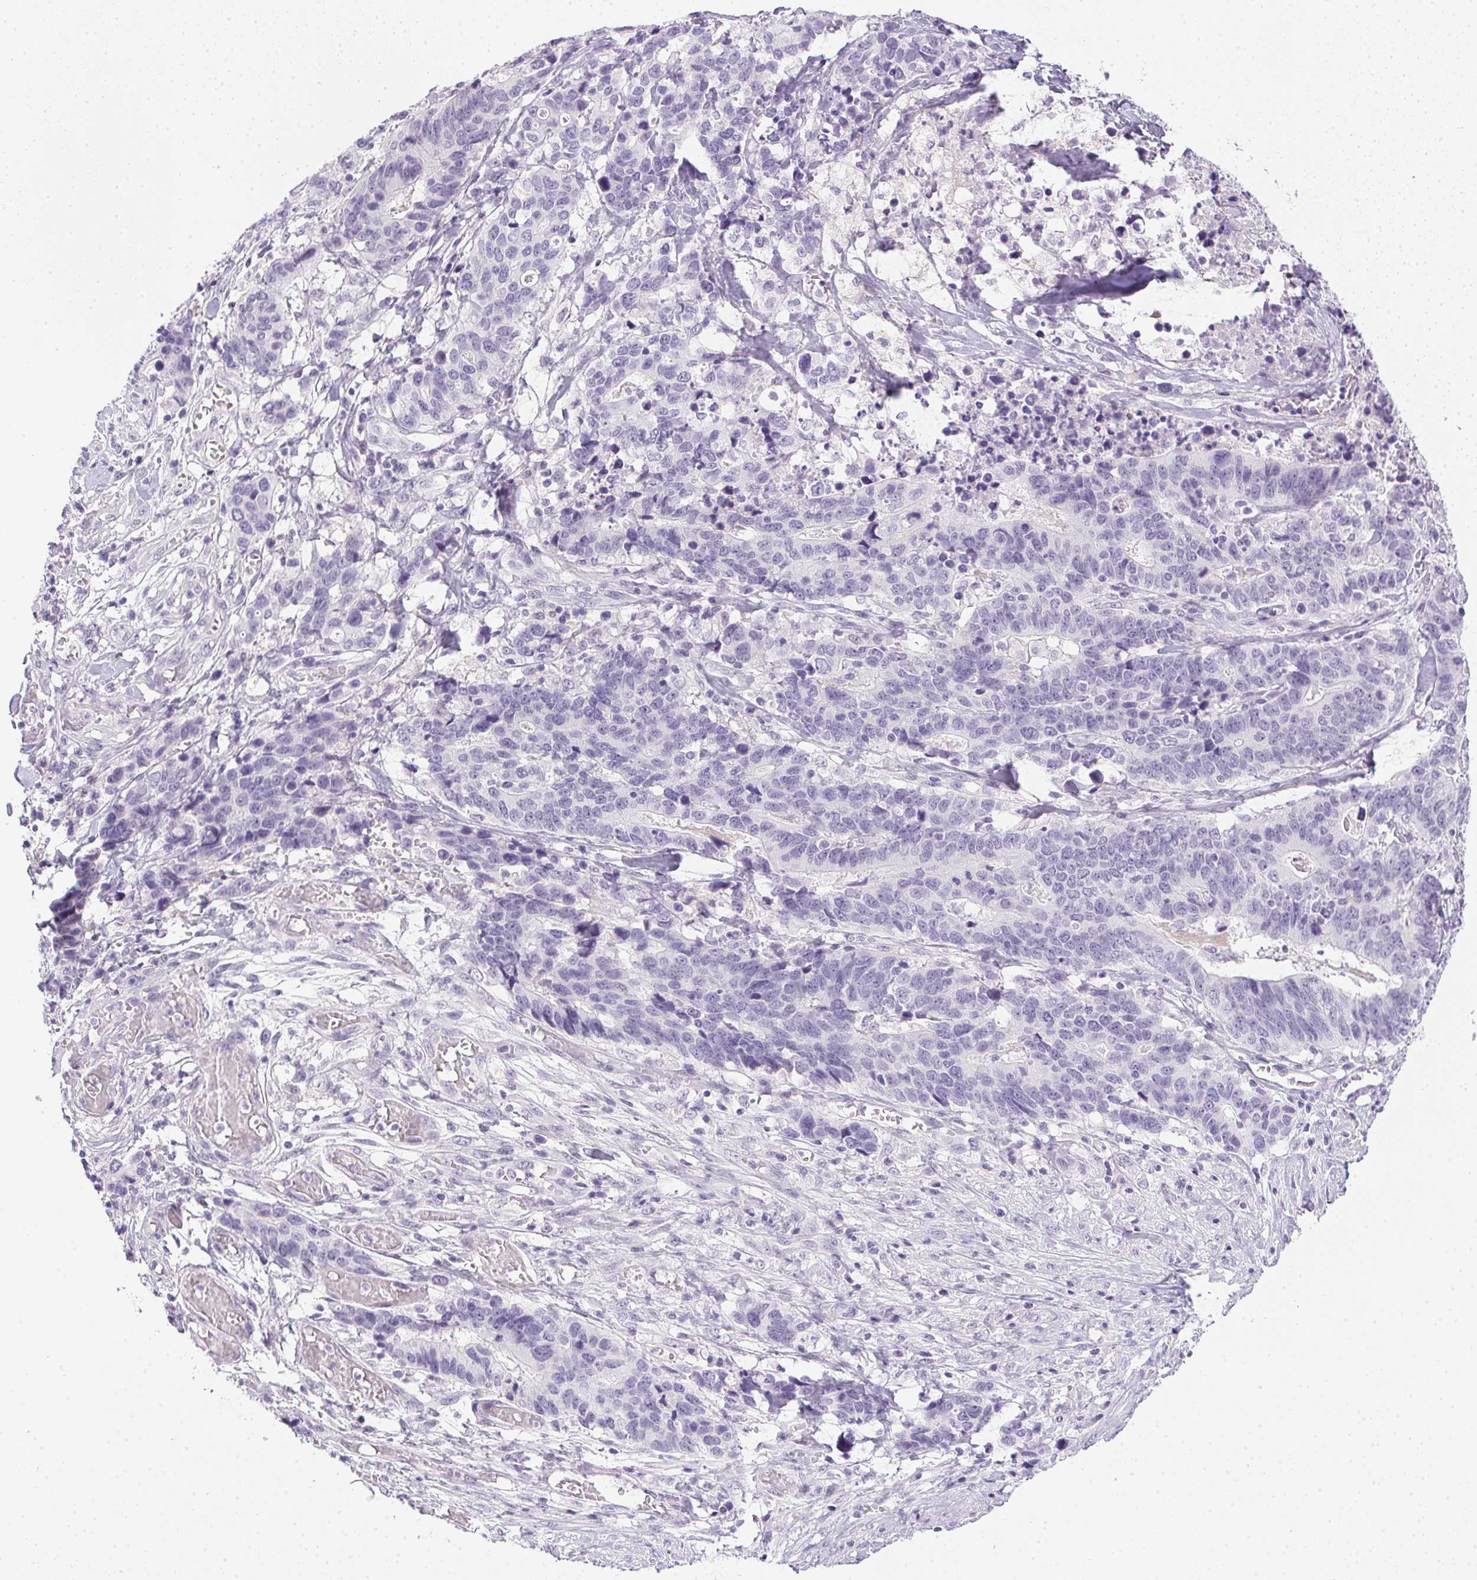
{"staining": {"intensity": "negative", "quantity": "none", "location": "none"}, "tissue": "stomach cancer", "cell_type": "Tumor cells", "image_type": "cancer", "snomed": [{"axis": "morphology", "description": "Adenocarcinoma, NOS"}, {"axis": "topography", "description": "Stomach, upper"}], "caption": "Tumor cells are negative for brown protein staining in adenocarcinoma (stomach).", "gene": "PRL", "patient": {"sex": "female", "age": 67}}